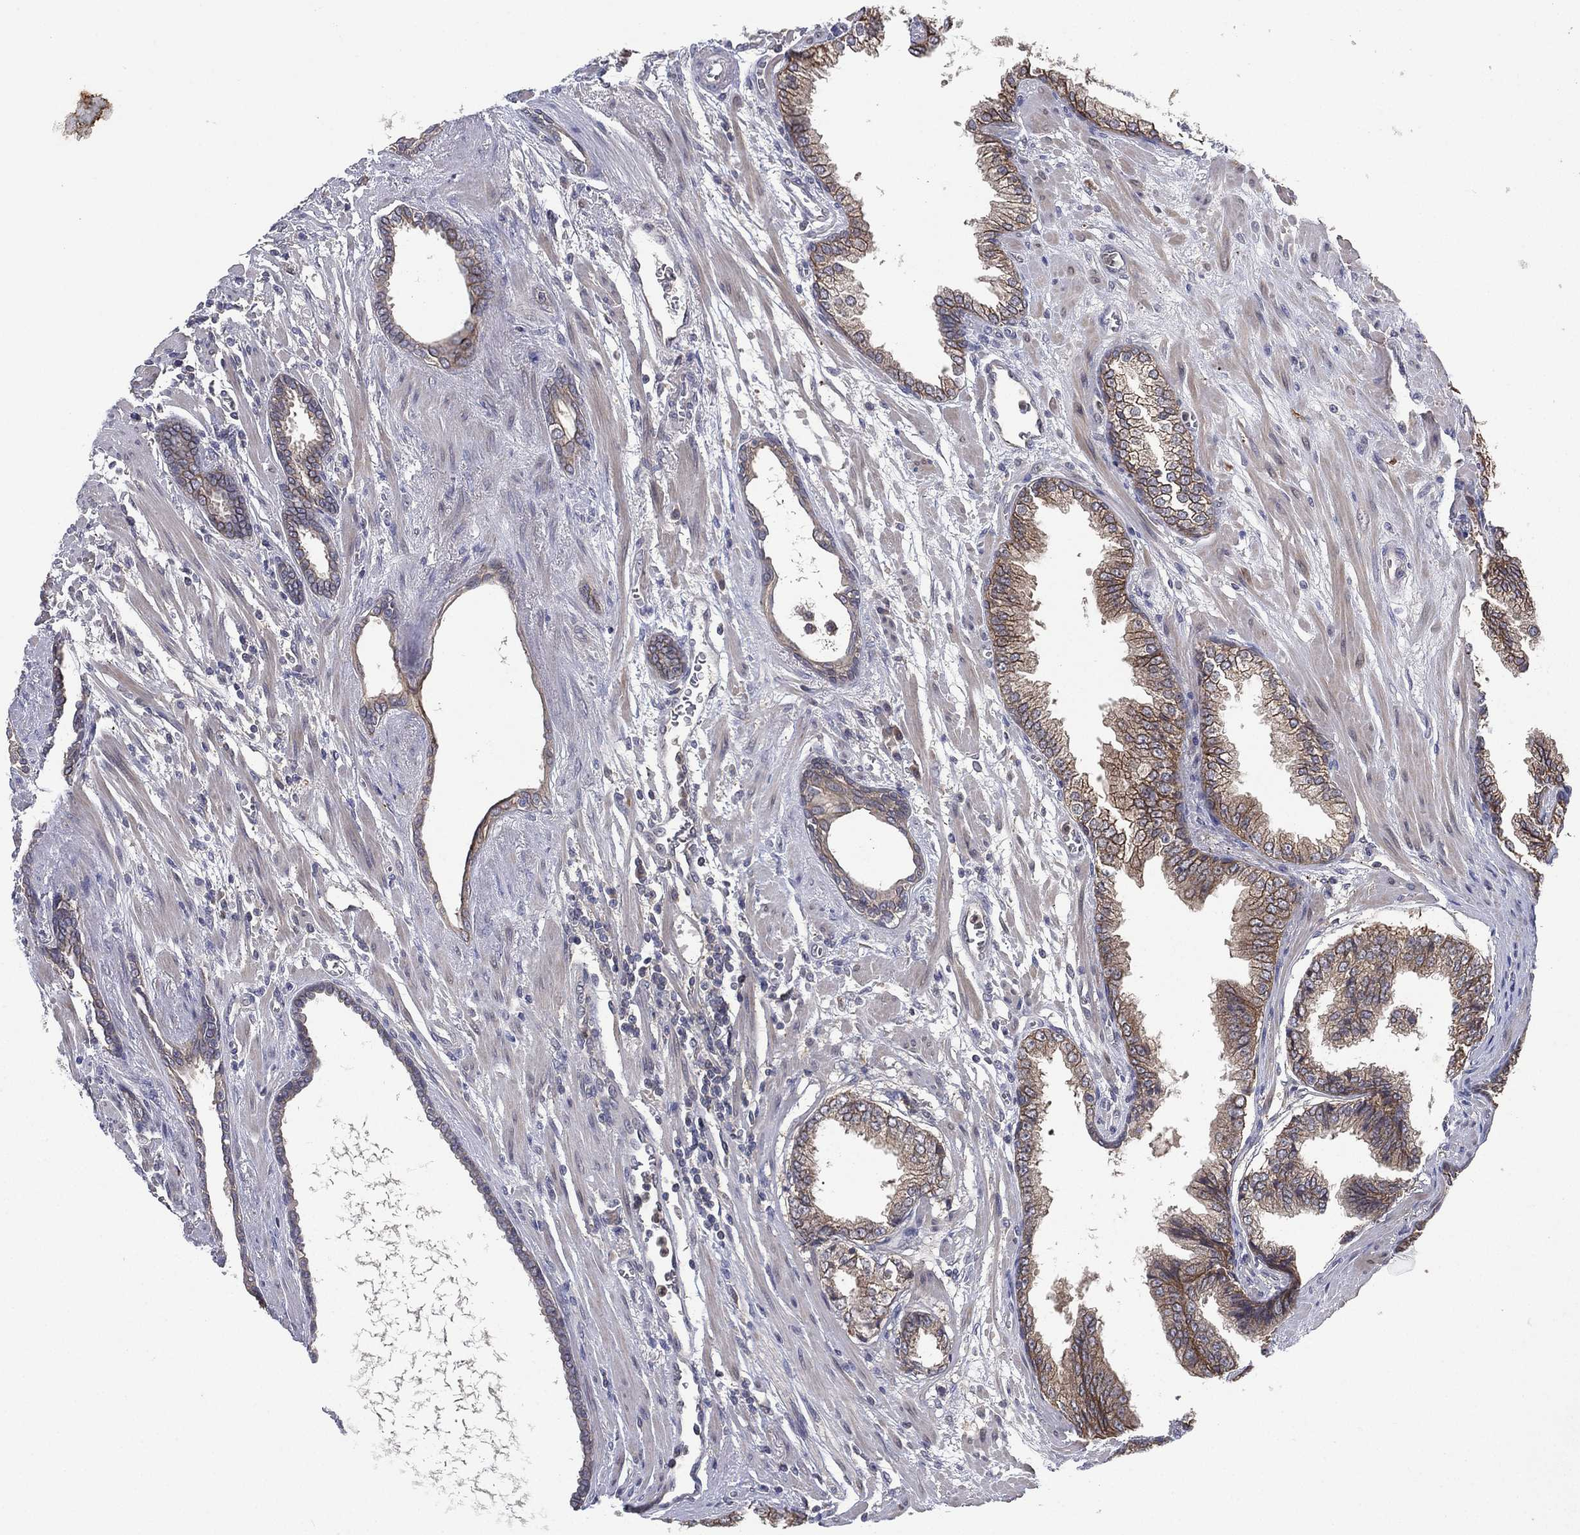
{"staining": {"intensity": "weak", "quantity": "25%-75%", "location": "cytoplasmic/membranous"}, "tissue": "prostate cancer", "cell_type": "Tumor cells", "image_type": "cancer", "snomed": [{"axis": "morphology", "description": "Adenocarcinoma, Low grade"}, {"axis": "topography", "description": "Prostate"}], "caption": "Human prostate adenocarcinoma (low-grade) stained for a protein (brown) reveals weak cytoplasmic/membranous positive expression in about 25%-75% of tumor cells.", "gene": "MPP7", "patient": {"sex": "male", "age": 69}}